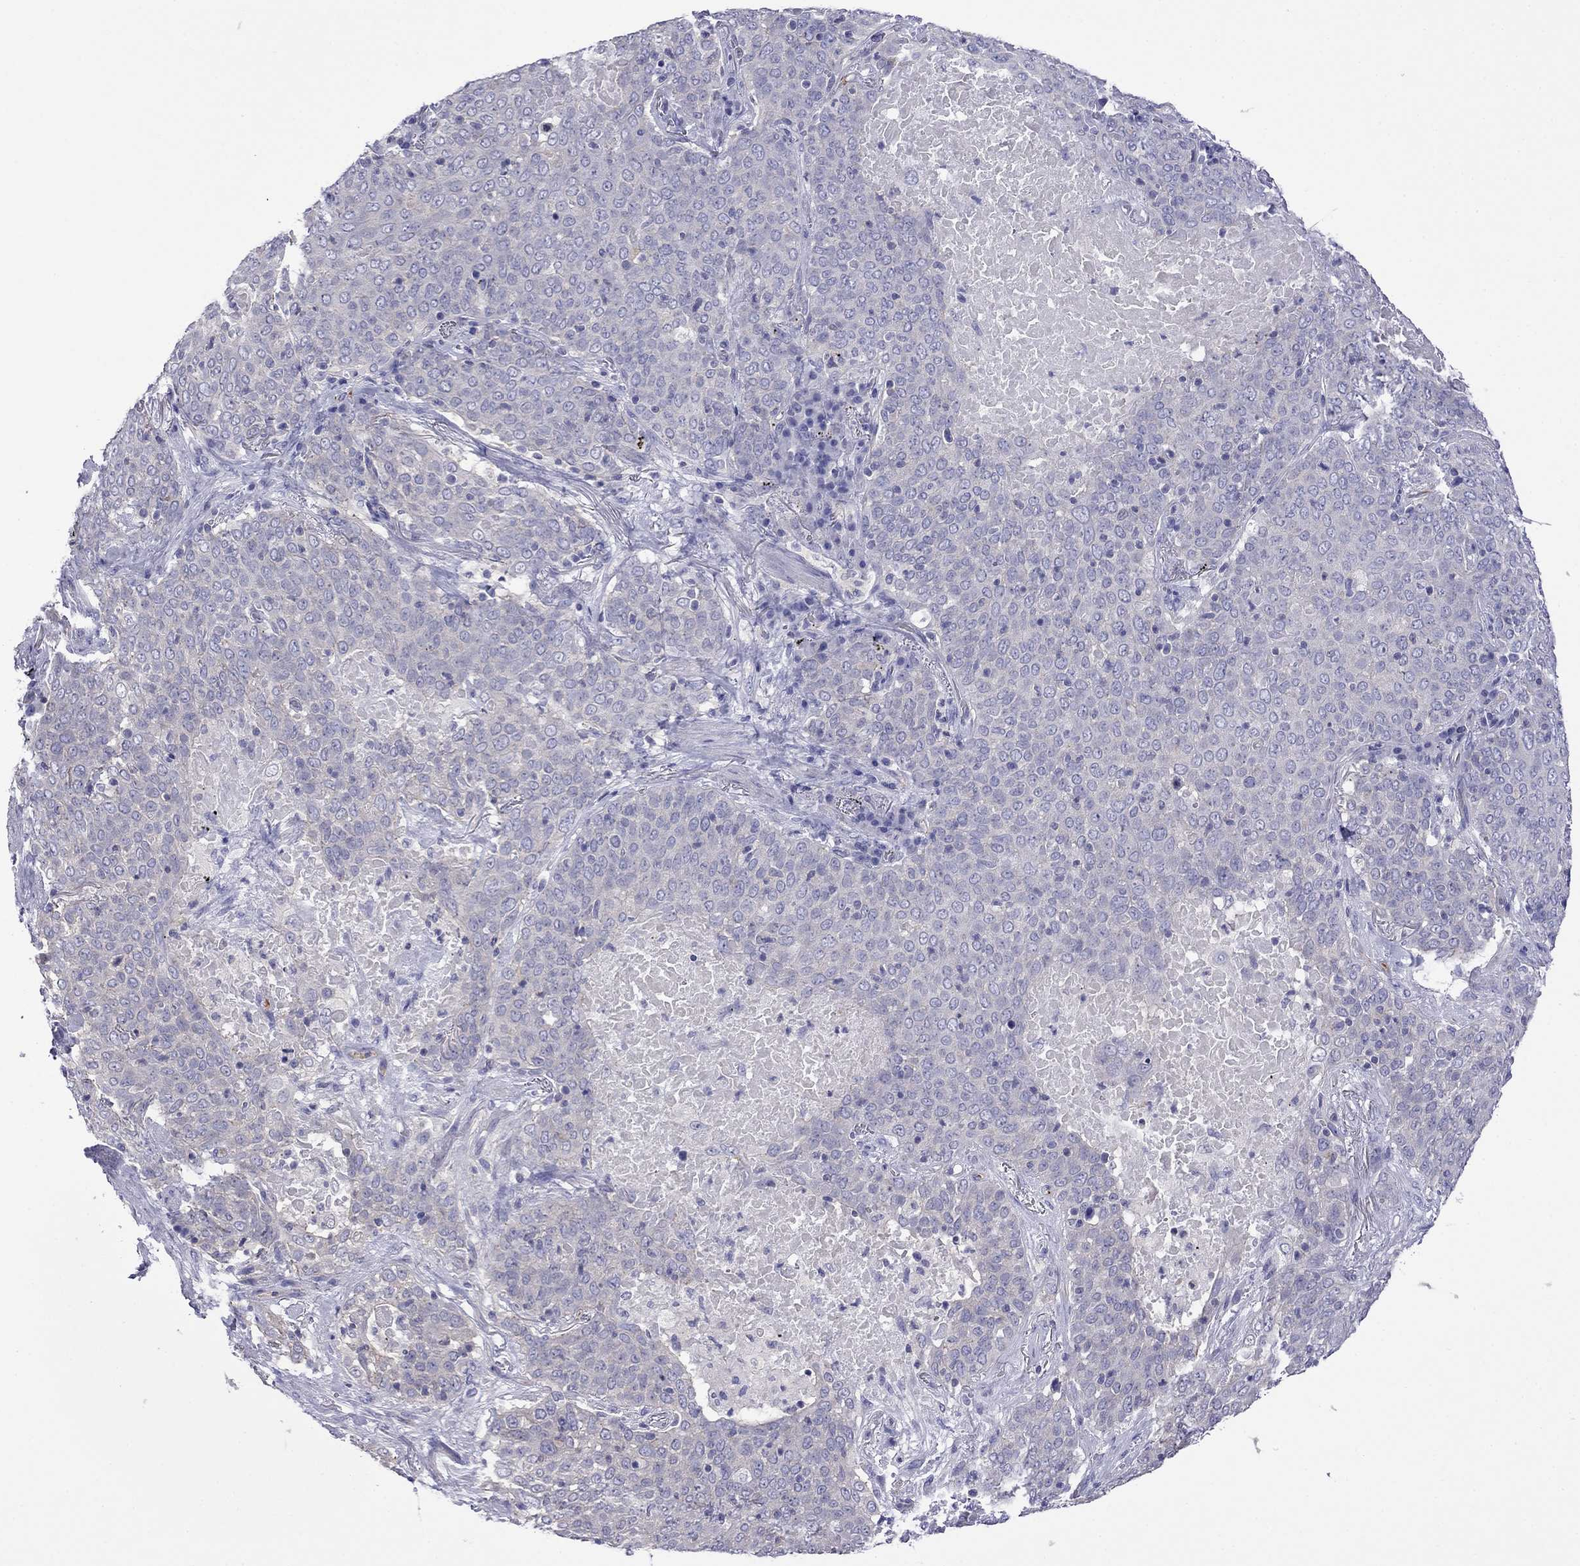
{"staining": {"intensity": "negative", "quantity": "none", "location": "none"}, "tissue": "lung cancer", "cell_type": "Tumor cells", "image_type": "cancer", "snomed": [{"axis": "morphology", "description": "Squamous cell carcinoma, NOS"}, {"axis": "topography", "description": "Lung"}], "caption": "Immunohistochemistry of human lung squamous cell carcinoma exhibits no staining in tumor cells.", "gene": "STAR", "patient": {"sex": "male", "age": 82}}